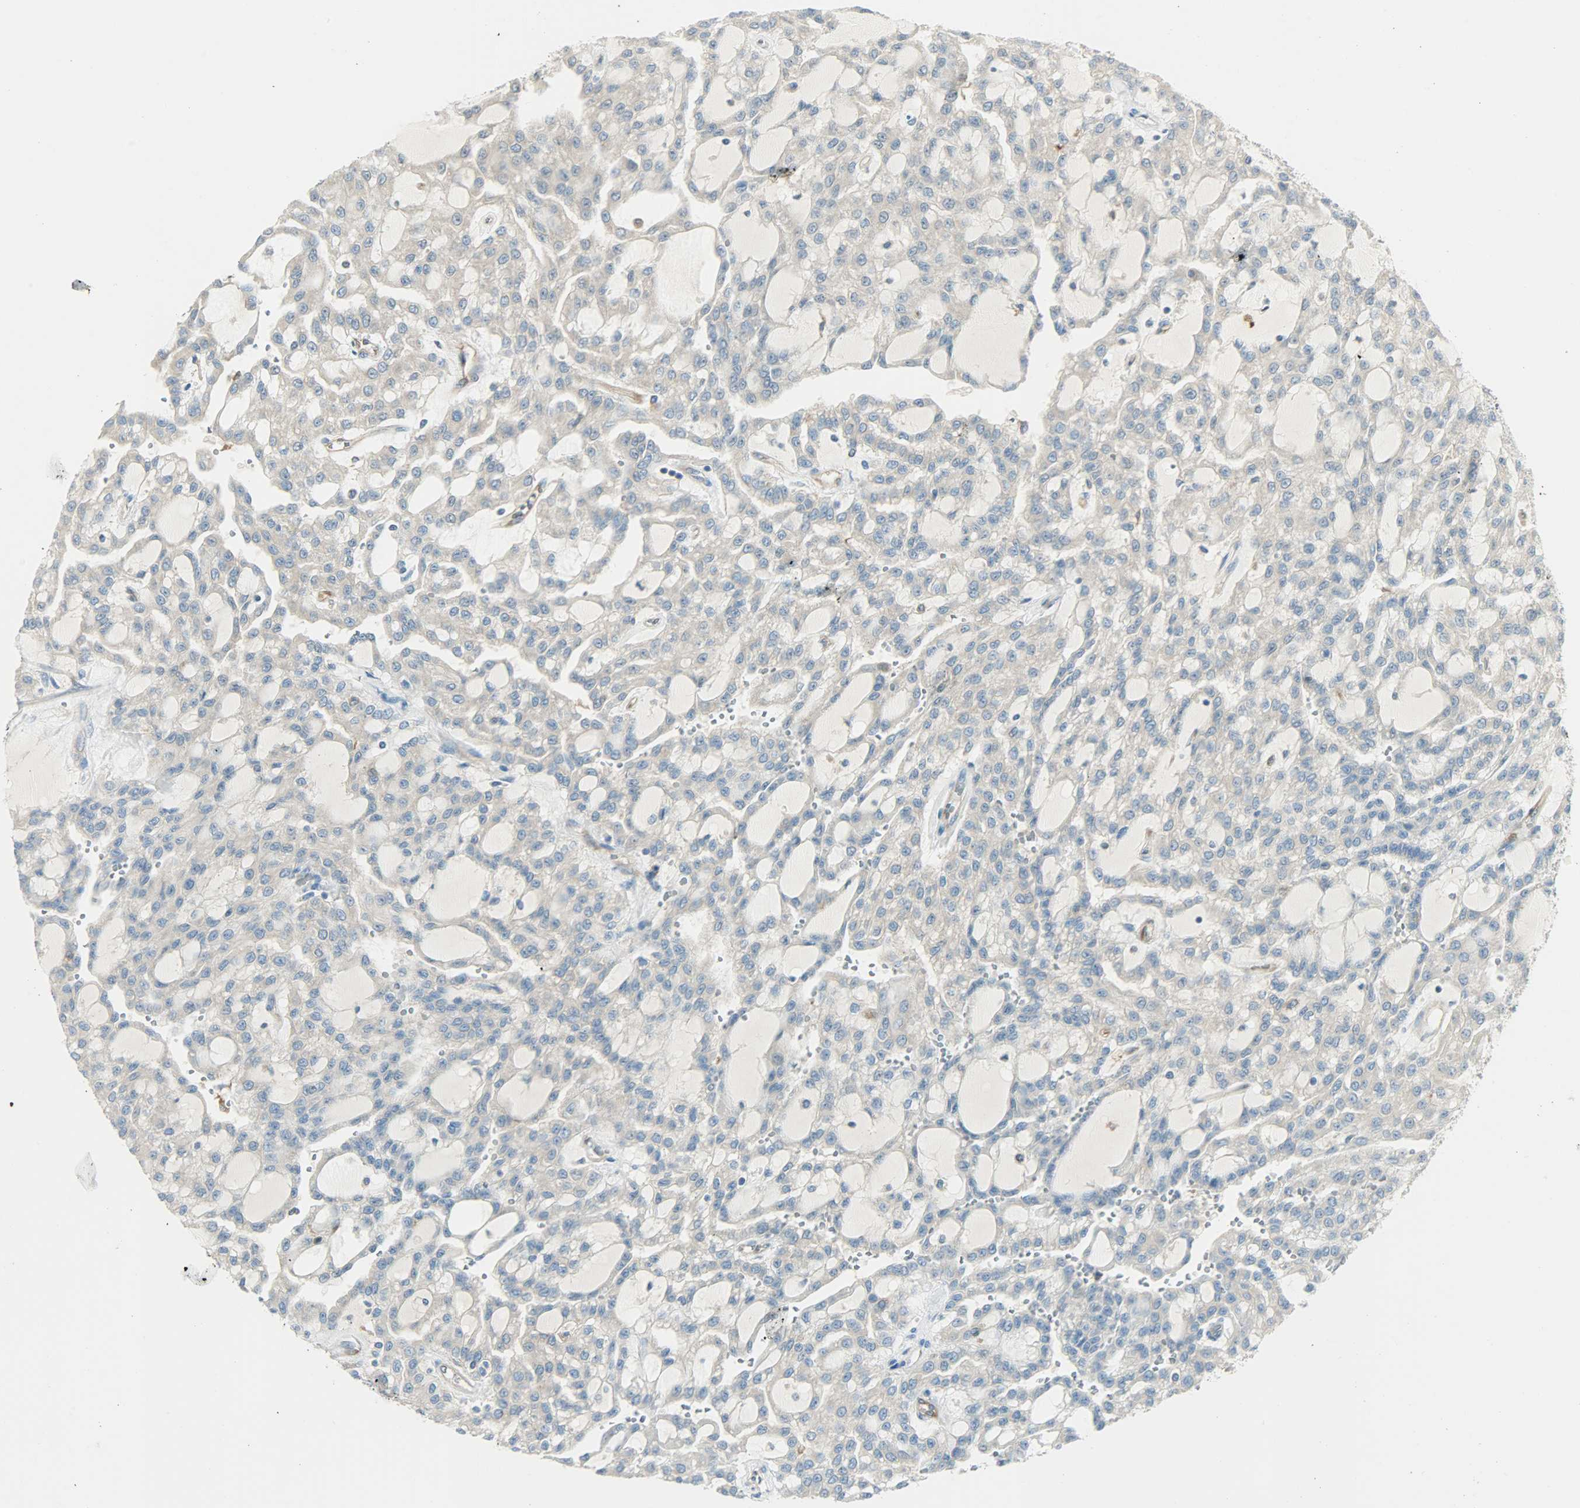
{"staining": {"intensity": "weak", "quantity": "25%-75%", "location": "cytoplasmic/membranous"}, "tissue": "renal cancer", "cell_type": "Tumor cells", "image_type": "cancer", "snomed": [{"axis": "morphology", "description": "Adenocarcinoma, NOS"}, {"axis": "topography", "description": "Kidney"}], "caption": "High-power microscopy captured an immunohistochemistry photomicrograph of renal cancer (adenocarcinoma), revealing weak cytoplasmic/membranous expression in approximately 25%-75% of tumor cells.", "gene": "WARS1", "patient": {"sex": "male", "age": 63}}